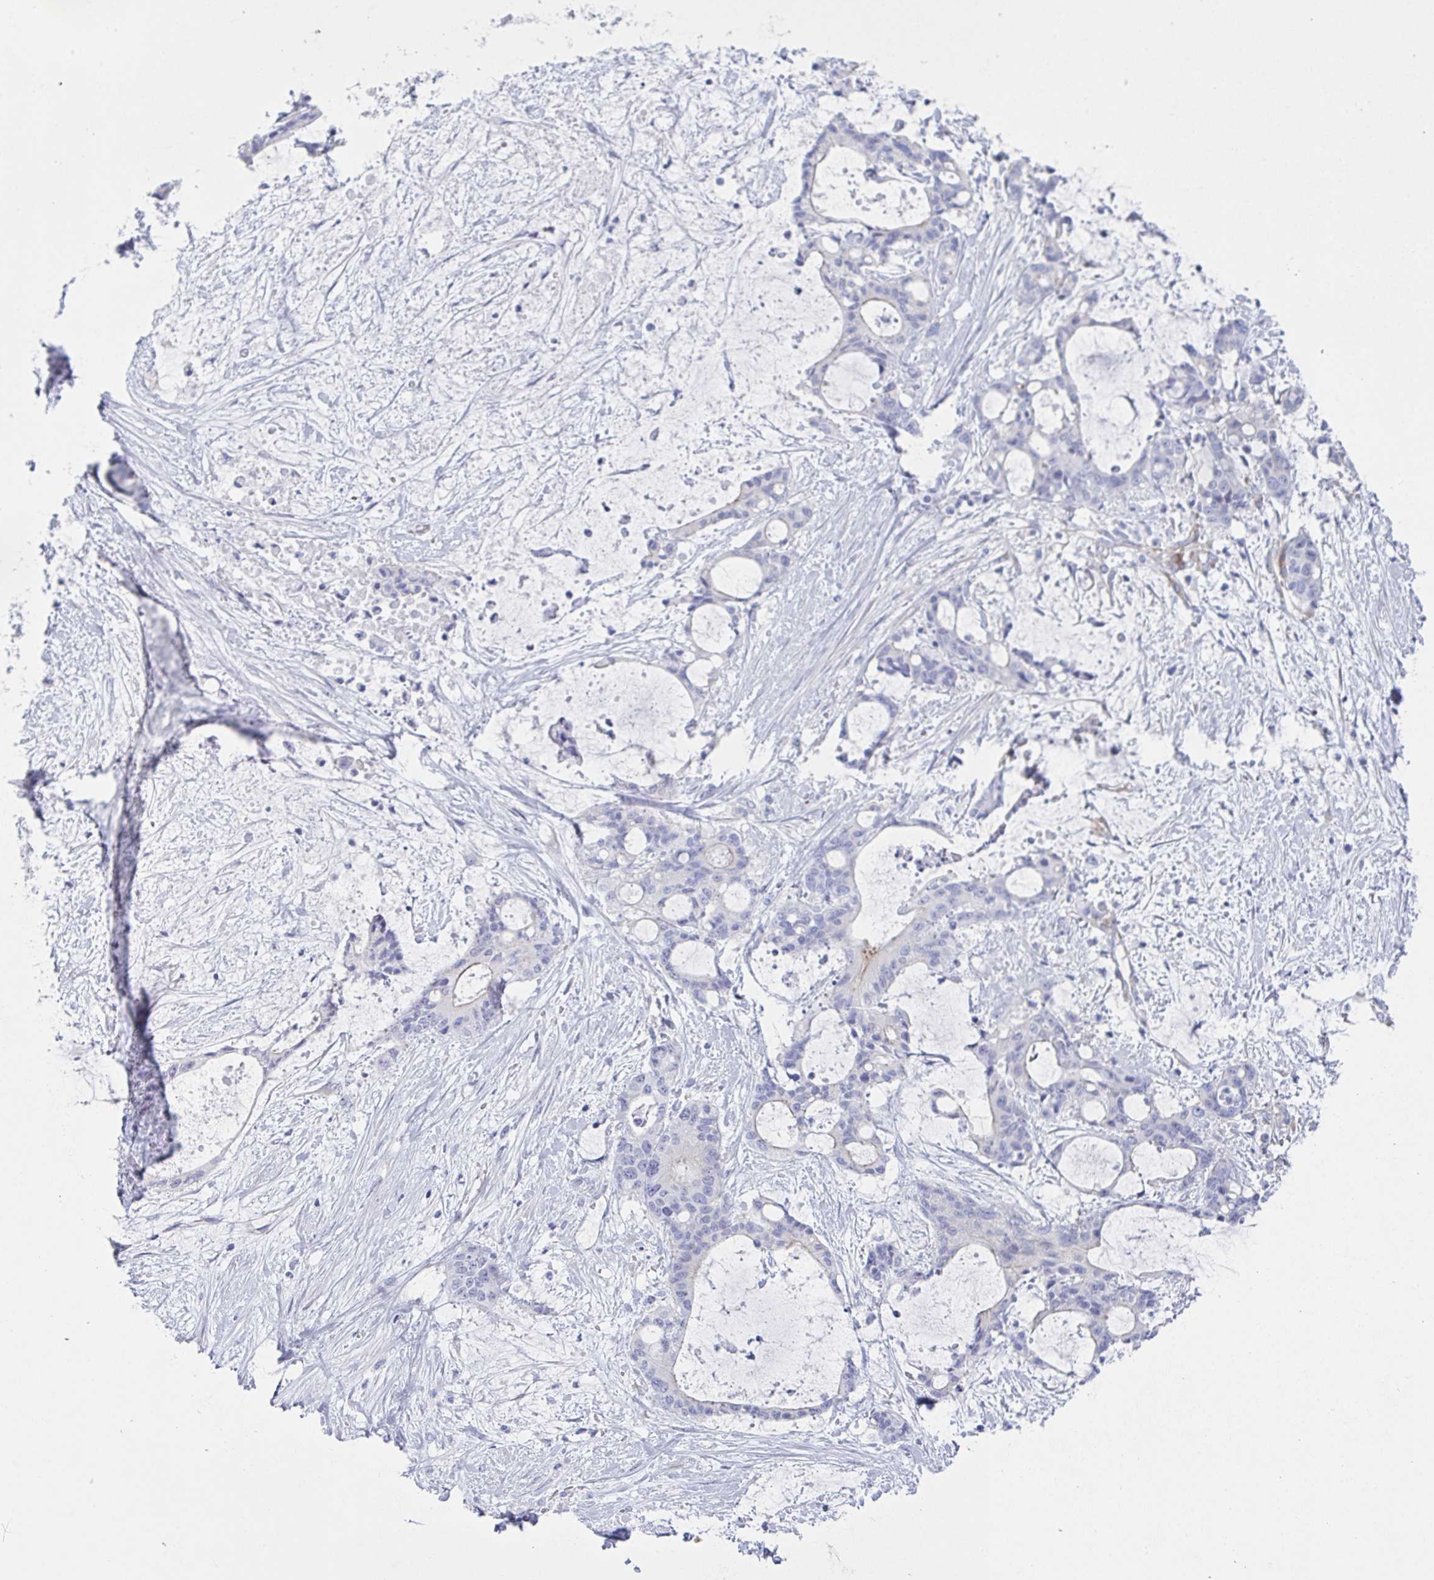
{"staining": {"intensity": "negative", "quantity": "none", "location": "none"}, "tissue": "liver cancer", "cell_type": "Tumor cells", "image_type": "cancer", "snomed": [{"axis": "morphology", "description": "Normal tissue, NOS"}, {"axis": "morphology", "description": "Cholangiocarcinoma"}, {"axis": "topography", "description": "Liver"}, {"axis": "topography", "description": "Peripheral nerve tissue"}], "caption": "An image of liver cholangiocarcinoma stained for a protein demonstrates no brown staining in tumor cells.", "gene": "DYNC1I1", "patient": {"sex": "female", "age": 73}}